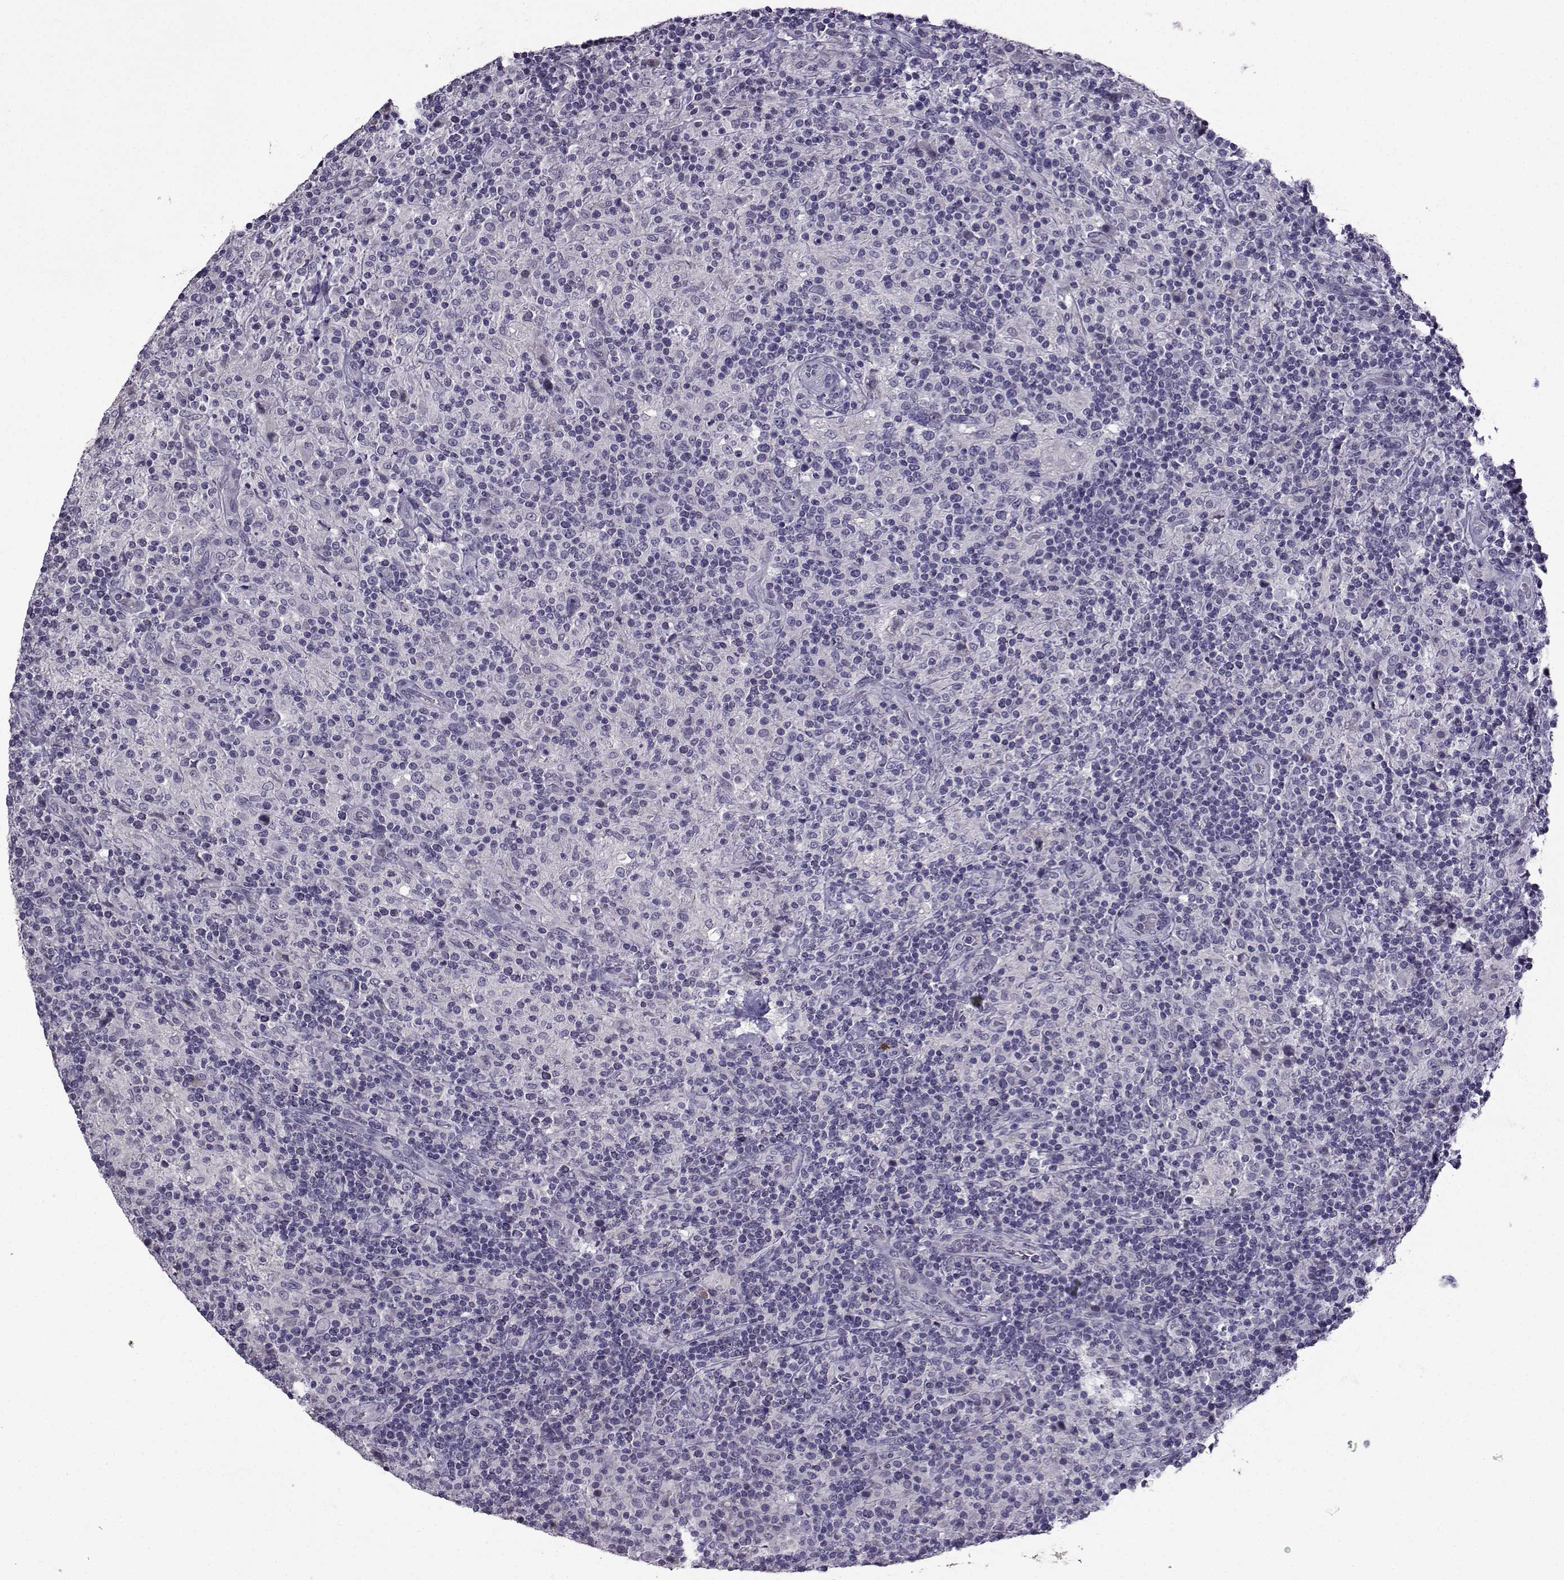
{"staining": {"intensity": "negative", "quantity": "none", "location": "none"}, "tissue": "lymphoma", "cell_type": "Tumor cells", "image_type": "cancer", "snomed": [{"axis": "morphology", "description": "Hodgkin's disease, NOS"}, {"axis": "topography", "description": "Lymph node"}], "caption": "DAB (3,3'-diaminobenzidine) immunohistochemical staining of Hodgkin's disease shows no significant expression in tumor cells.", "gene": "CRYBB1", "patient": {"sex": "male", "age": 70}}